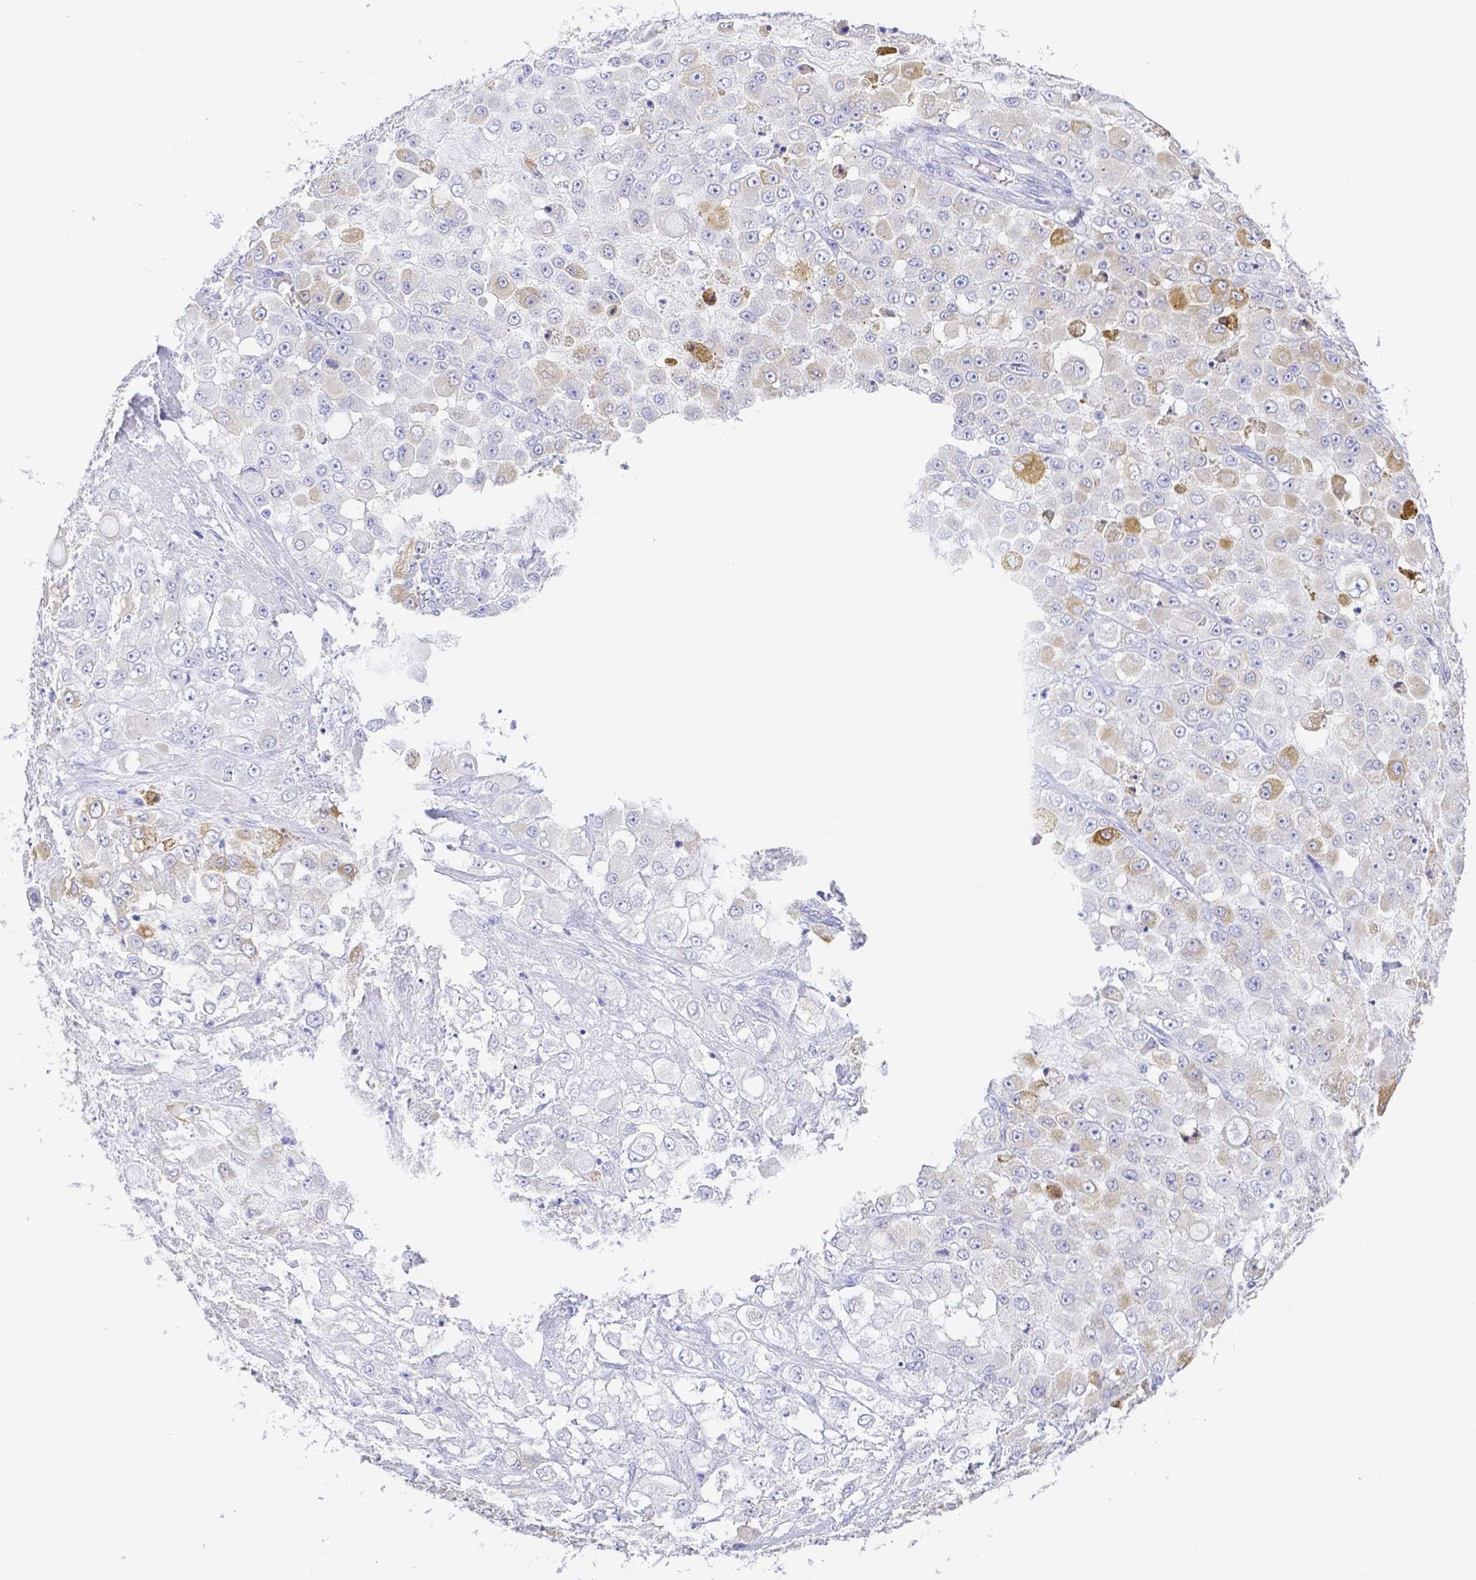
{"staining": {"intensity": "weak", "quantity": "<25%", "location": "cytoplasmic/membranous"}, "tissue": "stomach cancer", "cell_type": "Tumor cells", "image_type": "cancer", "snomed": [{"axis": "morphology", "description": "Adenocarcinoma, NOS"}, {"axis": "topography", "description": "Stomach"}], "caption": "A high-resolution image shows IHC staining of adenocarcinoma (stomach), which displays no significant staining in tumor cells.", "gene": "ZG16B", "patient": {"sex": "female", "age": 76}}